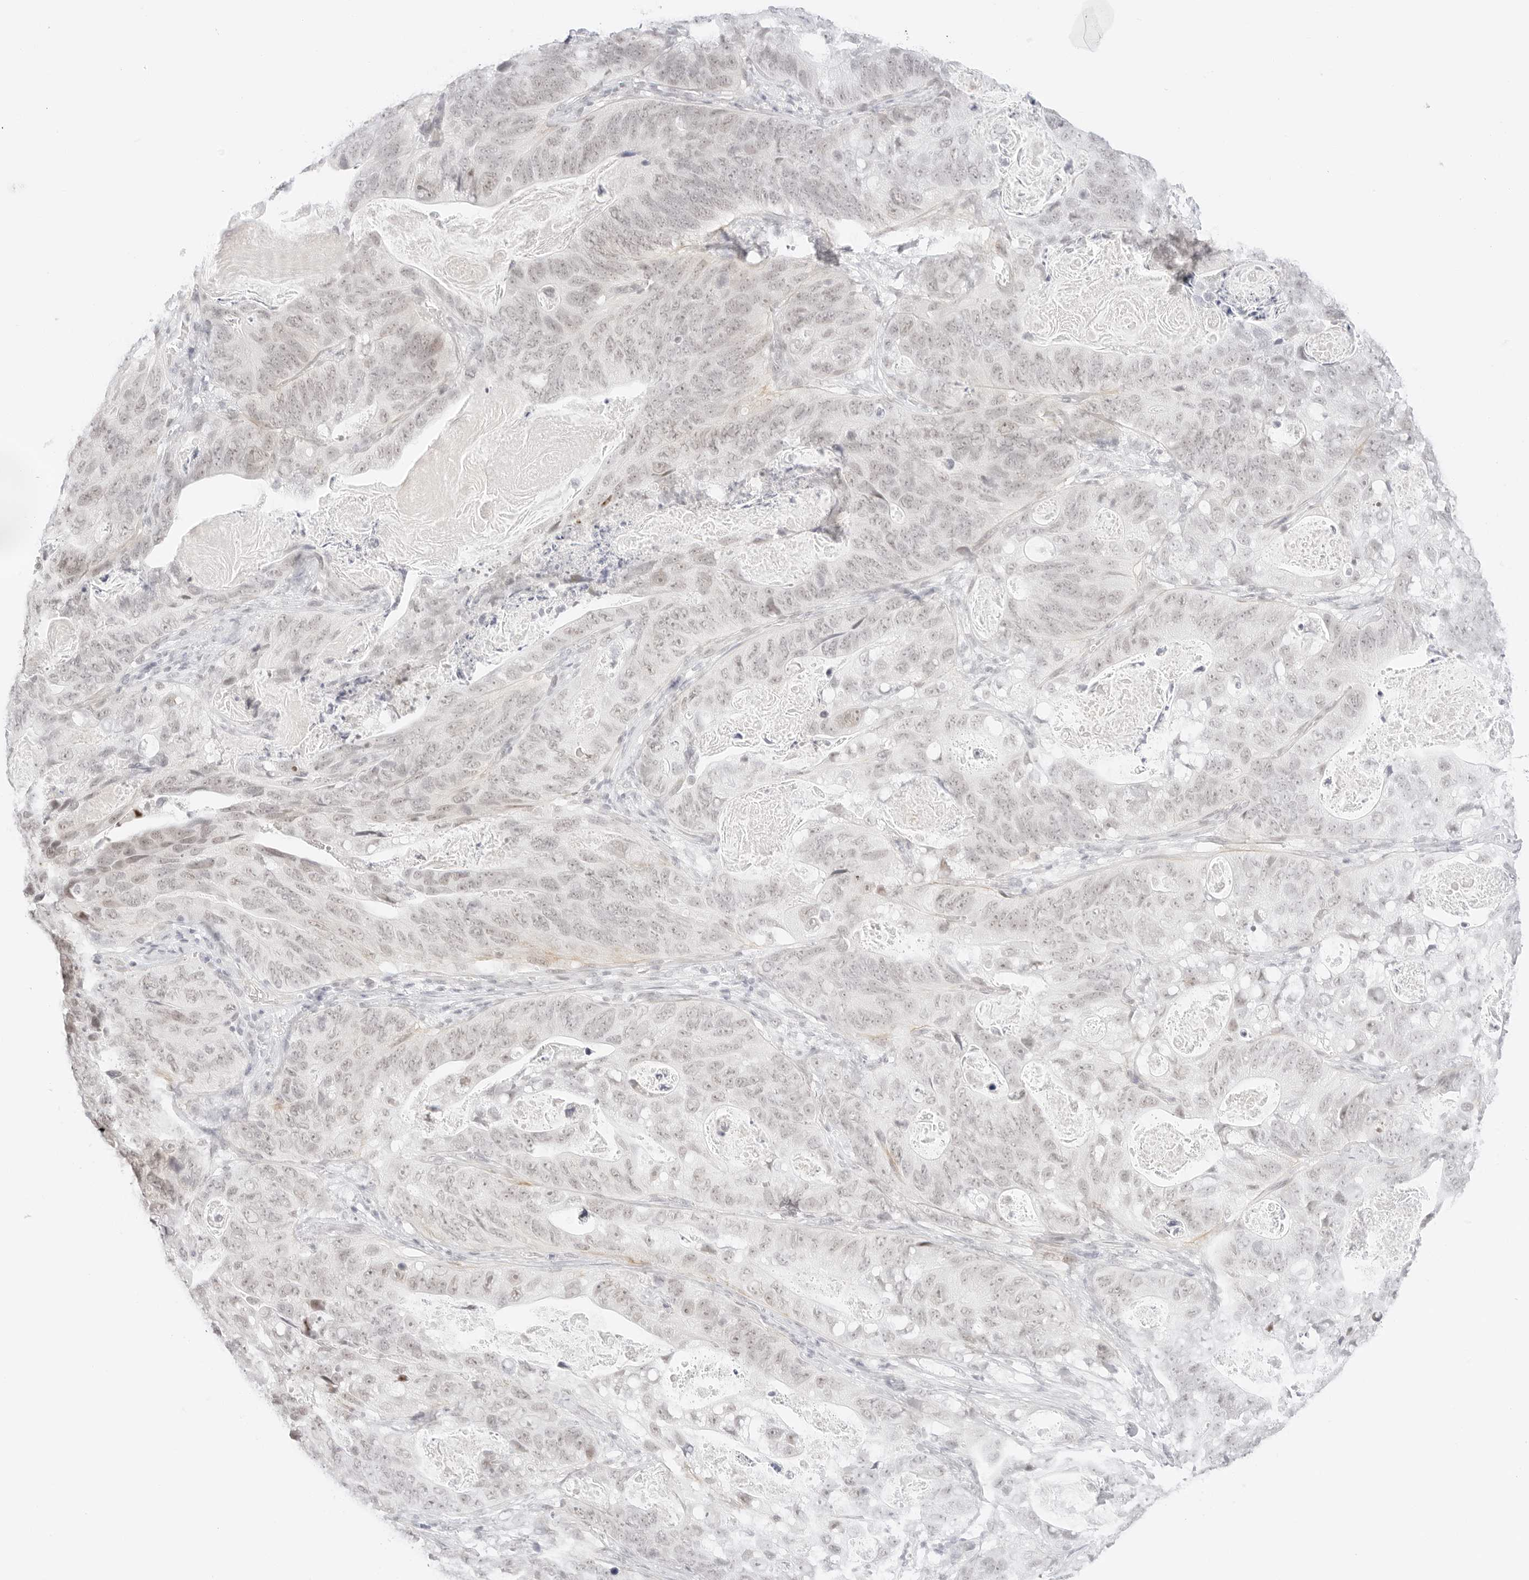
{"staining": {"intensity": "negative", "quantity": "none", "location": "none"}, "tissue": "stomach cancer", "cell_type": "Tumor cells", "image_type": "cancer", "snomed": [{"axis": "morphology", "description": "Normal tissue, NOS"}, {"axis": "morphology", "description": "Adenocarcinoma, NOS"}, {"axis": "topography", "description": "Stomach"}], "caption": "High magnification brightfield microscopy of stomach cancer (adenocarcinoma) stained with DAB (3,3'-diaminobenzidine) (brown) and counterstained with hematoxylin (blue): tumor cells show no significant staining.", "gene": "ITGA6", "patient": {"sex": "female", "age": 89}}